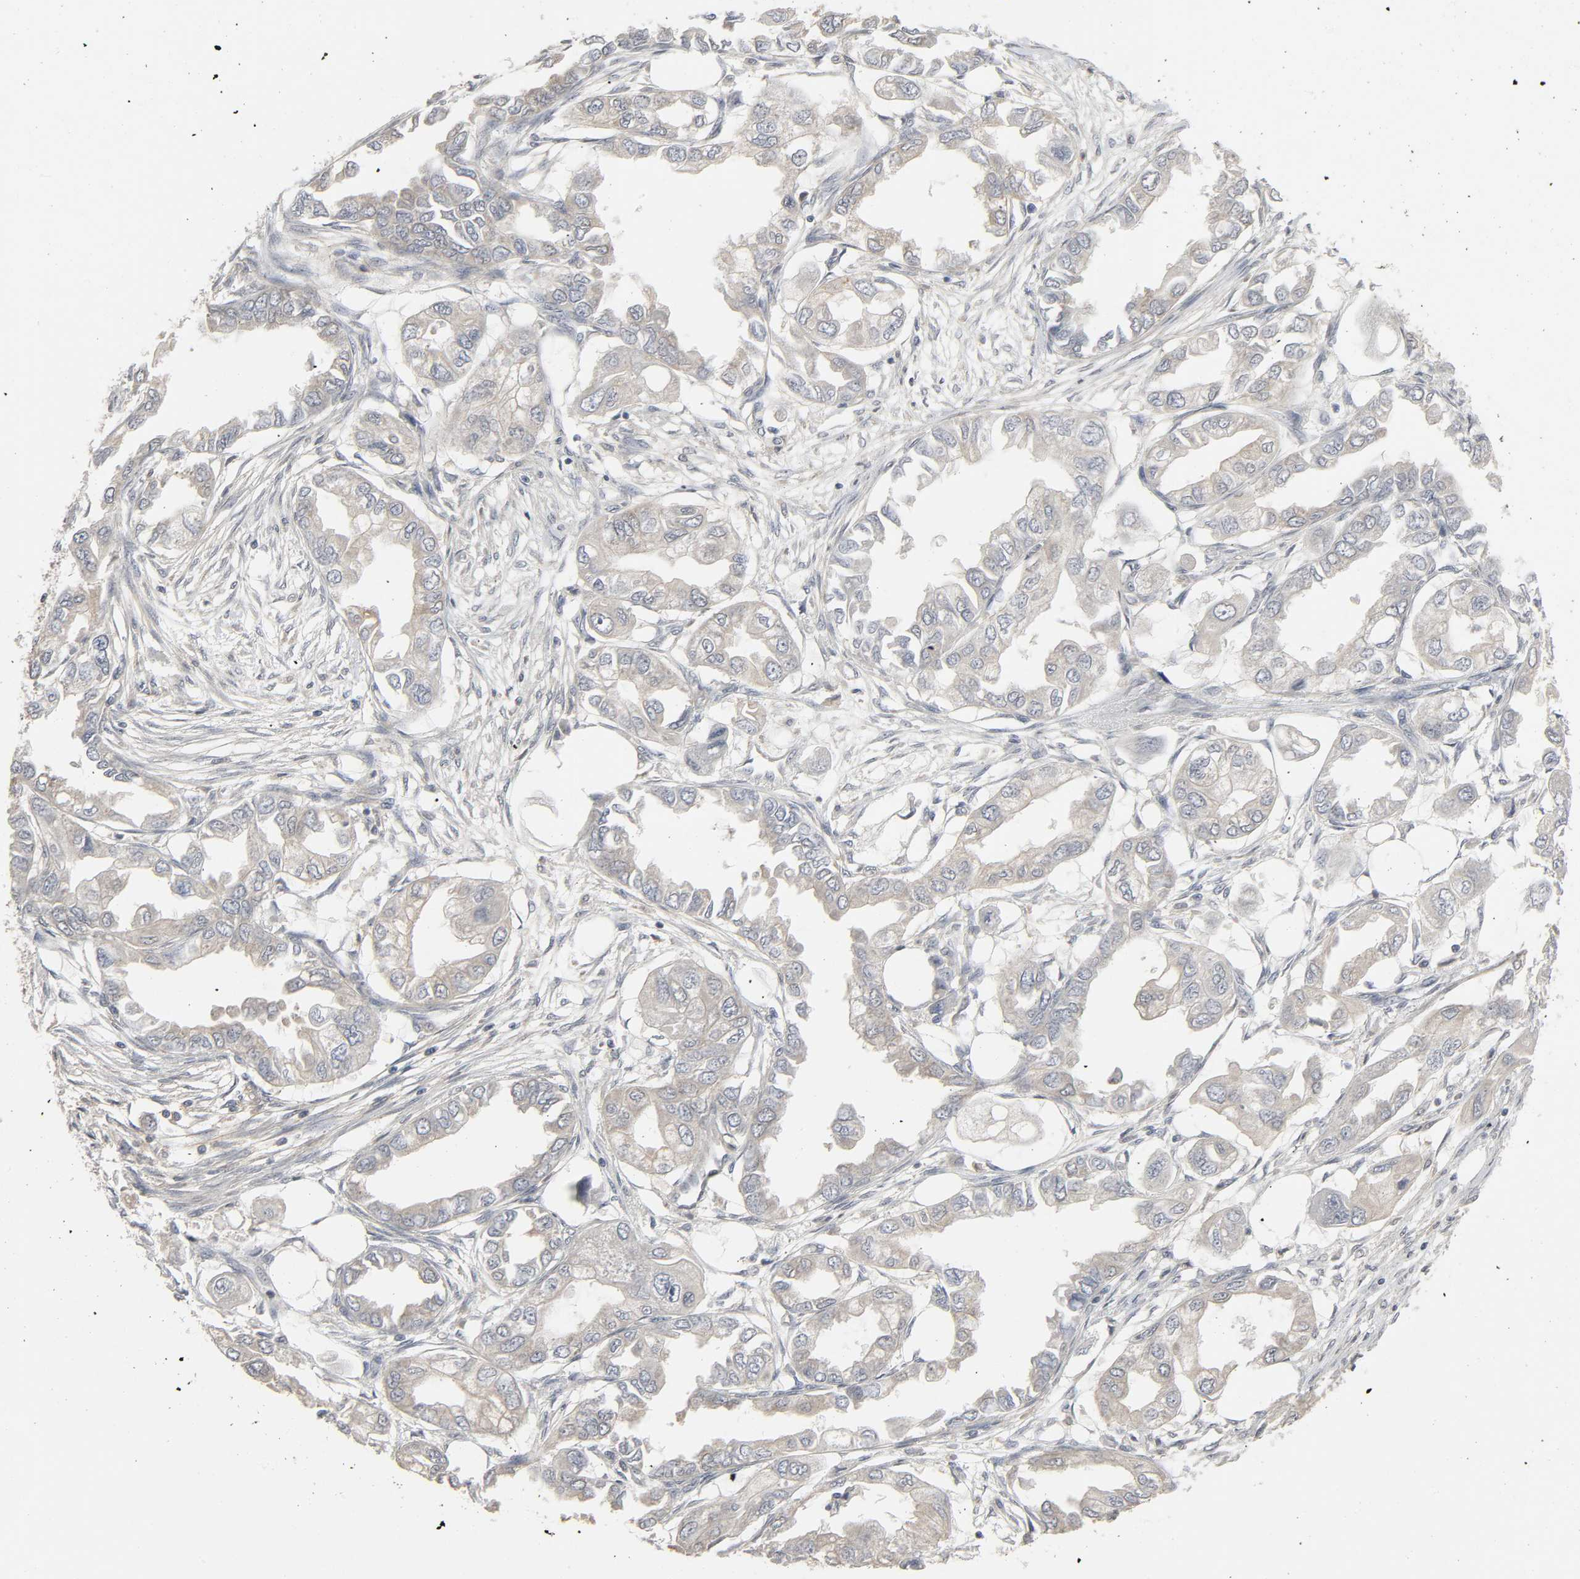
{"staining": {"intensity": "weak", "quantity": "<25%", "location": "cytoplasmic/membranous"}, "tissue": "endometrial cancer", "cell_type": "Tumor cells", "image_type": "cancer", "snomed": [{"axis": "morphology", "description": "Adenocarcinoma, NOS"}, {"axis": "topography", "description": "Endometrium"}], "caption": "Photomicrograph shows no significant protein positivity in tumor cells of adenocarcinoma (endometrial).", "gene": "ZNF222", "patient": {"sex": "female", "age": 67}}